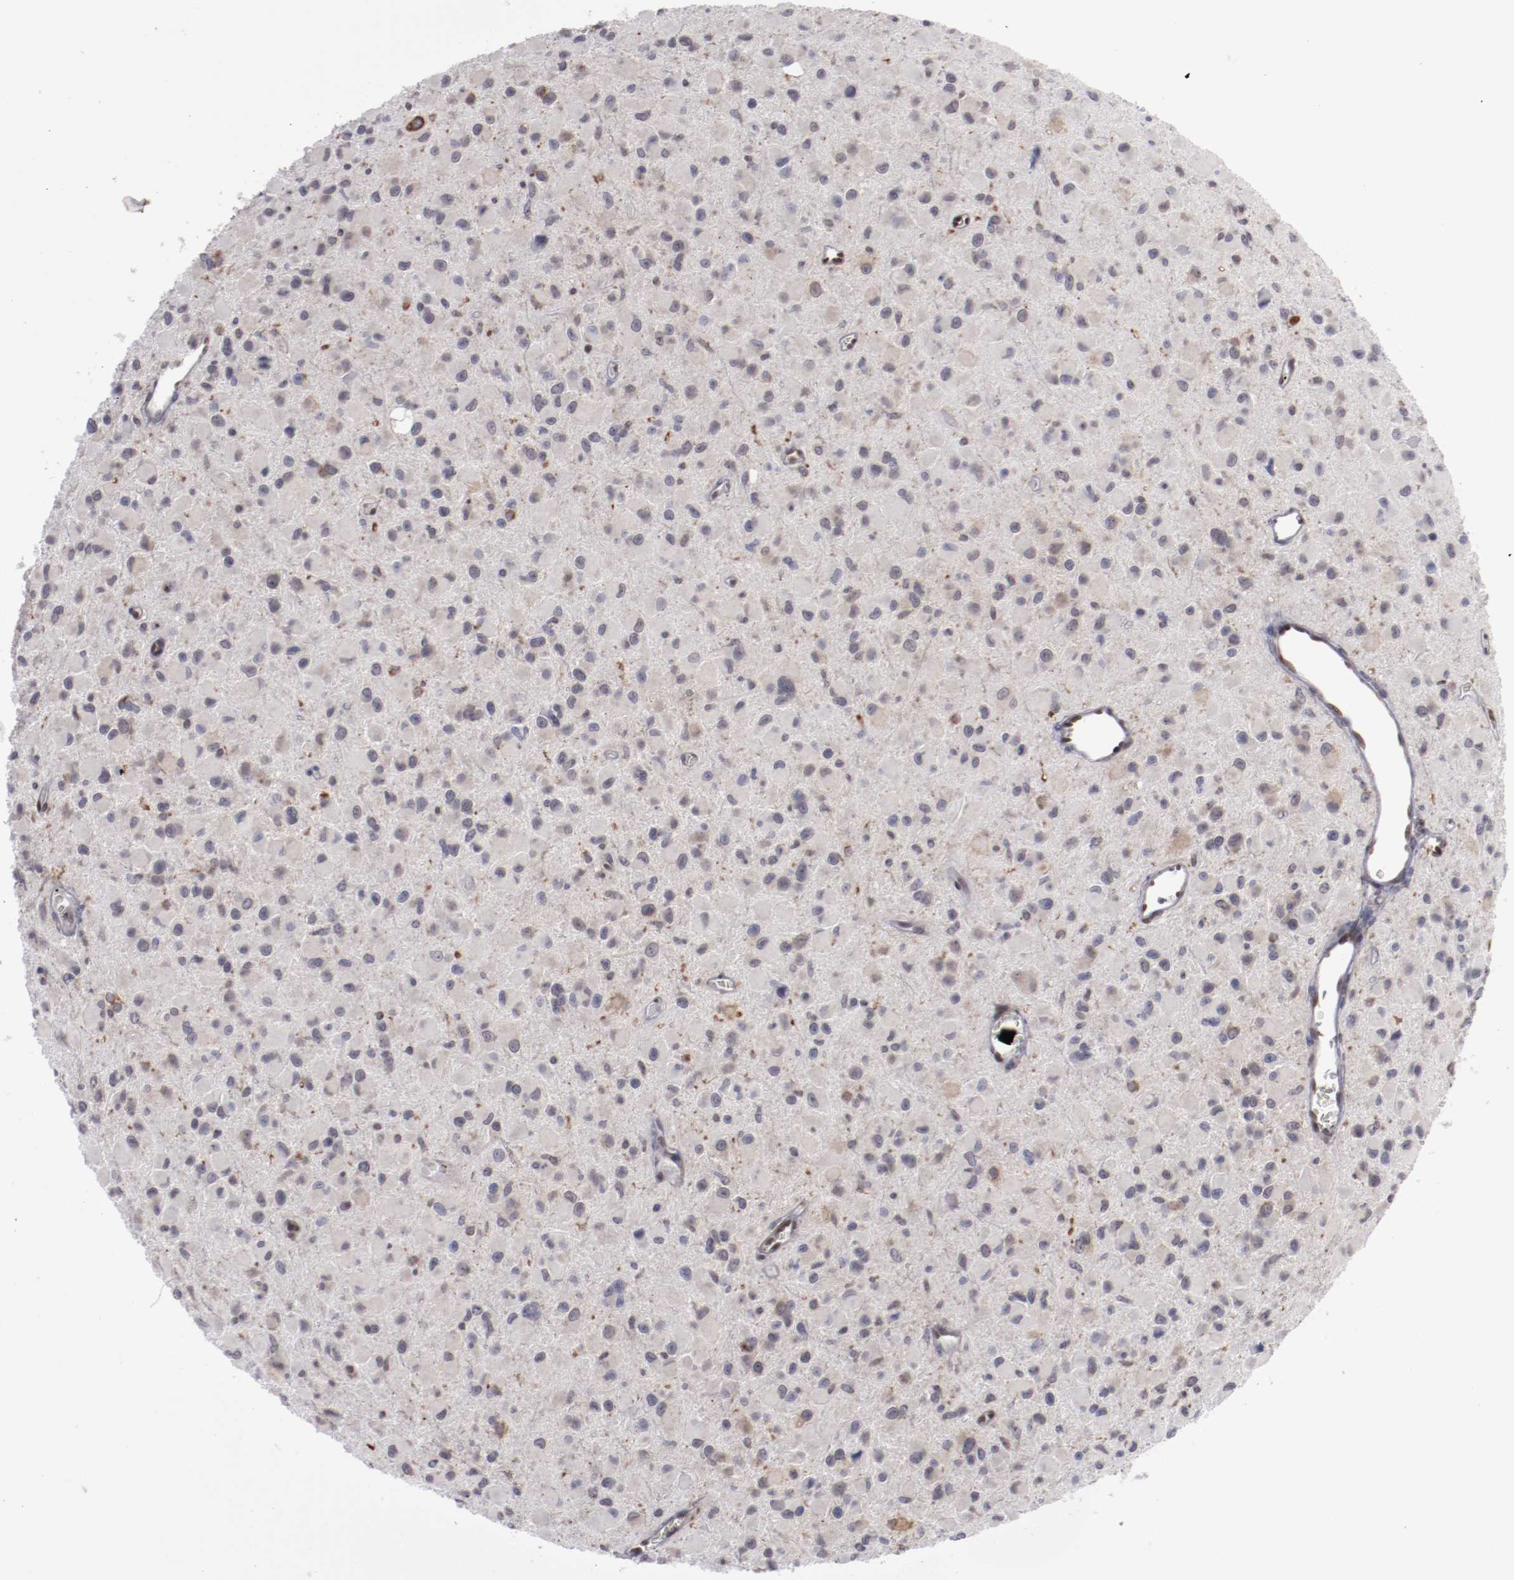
{"staining": {"intensity": "weak", "quantity": ">75%", "location": "cytoplasmic/membranous"}, "tissue": "glioma", "cell_type": "Tumor cells", "image_type": "cancer", "snomed": [{"axis": "morphology", "description": "Glioma, malignant, Low grade"}, {"axis": "topography", "description": "Brain"}], "caption": "Glioma stained with DAB (3,3'-diaminobenzidine) immunohistochemistry (IHC) exhibits low levels of weak cytoplasmic/membranous positivity in approximately >75% of tumor cells. The staining was performed using DAB to visualize the protein expression in brown, while the nuclei were stained in blue with hematoxylin (Magnification: 20x).", "gene": "LEF1", "patient": {"sex": "male", "age": 42}}